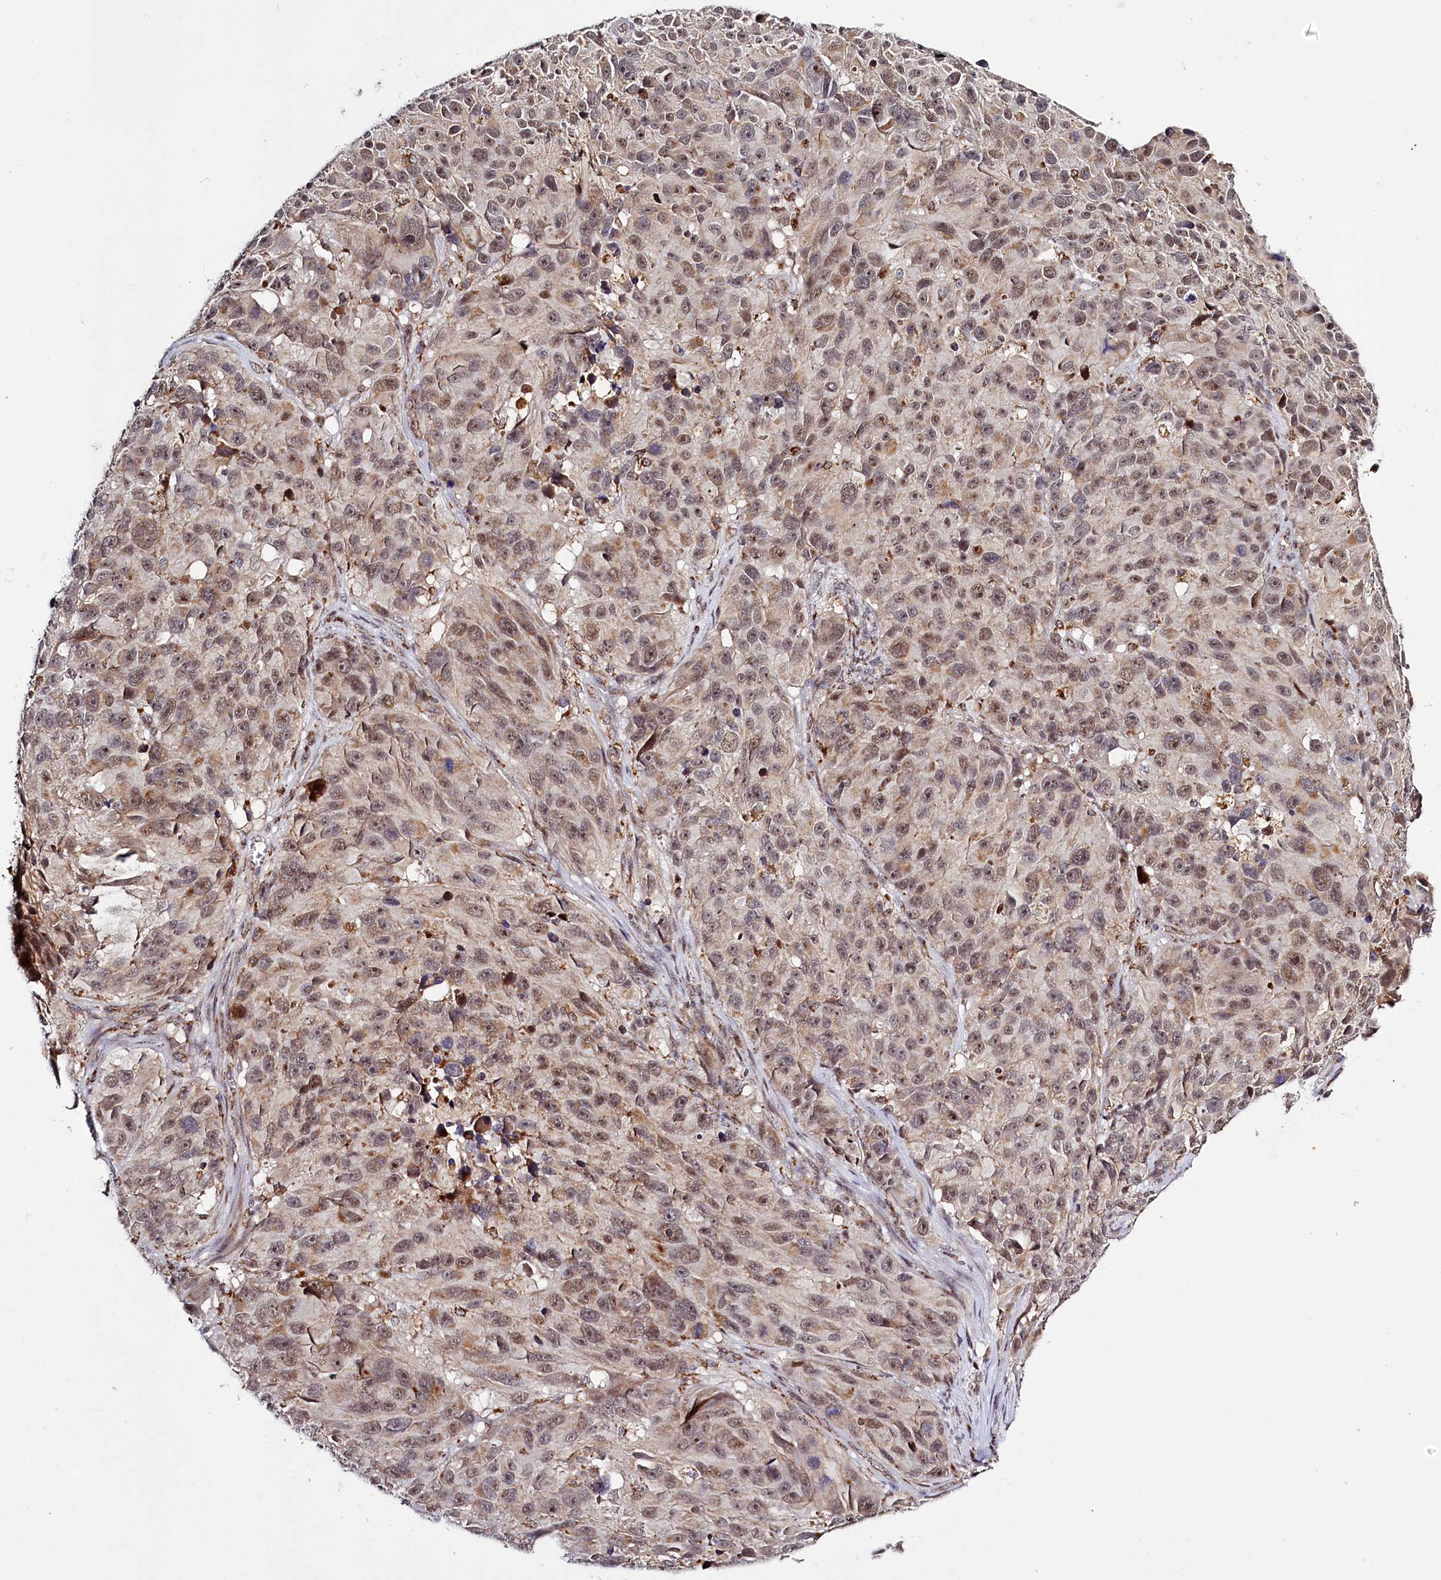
{"staining": {"intensity": "moderate", "quantity": ">75%", "location": "cytoplasmic/membranous,nuclear"}, "tissue": "melanoma", "cell_type": "Tumor cells", "image_type": "cancer", "snomed": [{"axis": "morphology", "description": "Malignant melanoma, NOS"}, {"axis": "topography", "description": "Skin"}], "caption": "DAB immunohistochemical staining of melanoma reveals moderate cytoplasmic/membranous and nuclear protein expression in about >75% of tumor cells. Ihc stains the protein of interest in brown and the nuclei are stained blue.", "gene": "DYNC2H1", "patient": {"sex": "male", "age": 84}}